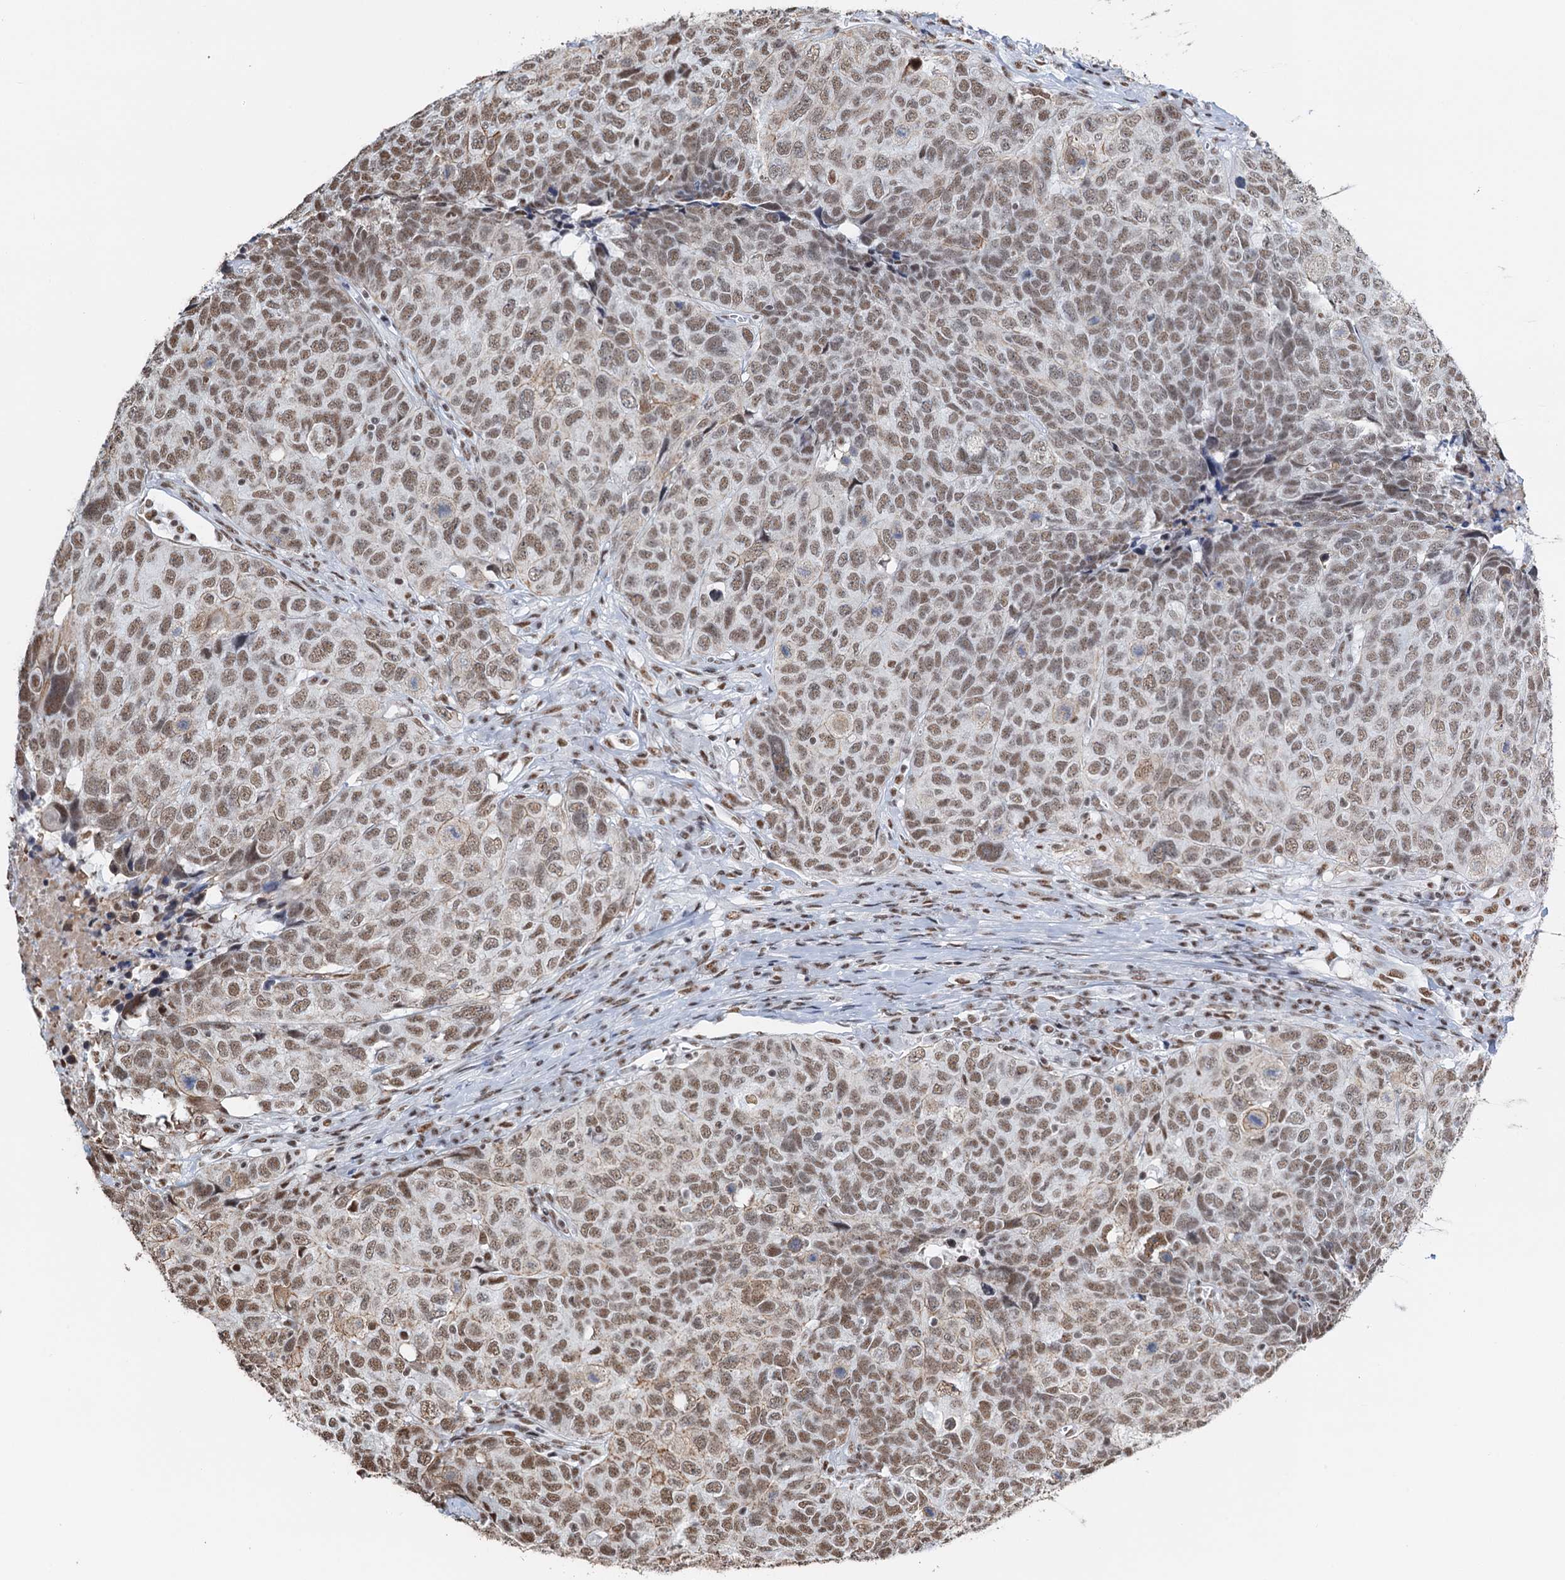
{"staining": {"intensity": "moderate", "quantity": ">75%", "location": "nuclear"}, "tissue": "head and neck cancer", "cell_type": "Tumor cells", "image_type": "cancer", "snomed": [{"axis": "morphology", "description": "Squamous cell carcinoma, NOS"}, {"axis": "topography", "description": "Head-Neck"}], "caption": "Approximately >75% of tumor cells in head and neck squamous cell carcinoma reveal moderate nuclear protein expression as visualized by brown immunohistochemical staining.", "gene": "ZNF609", "patient": {"sex": "male", "age": 66}}